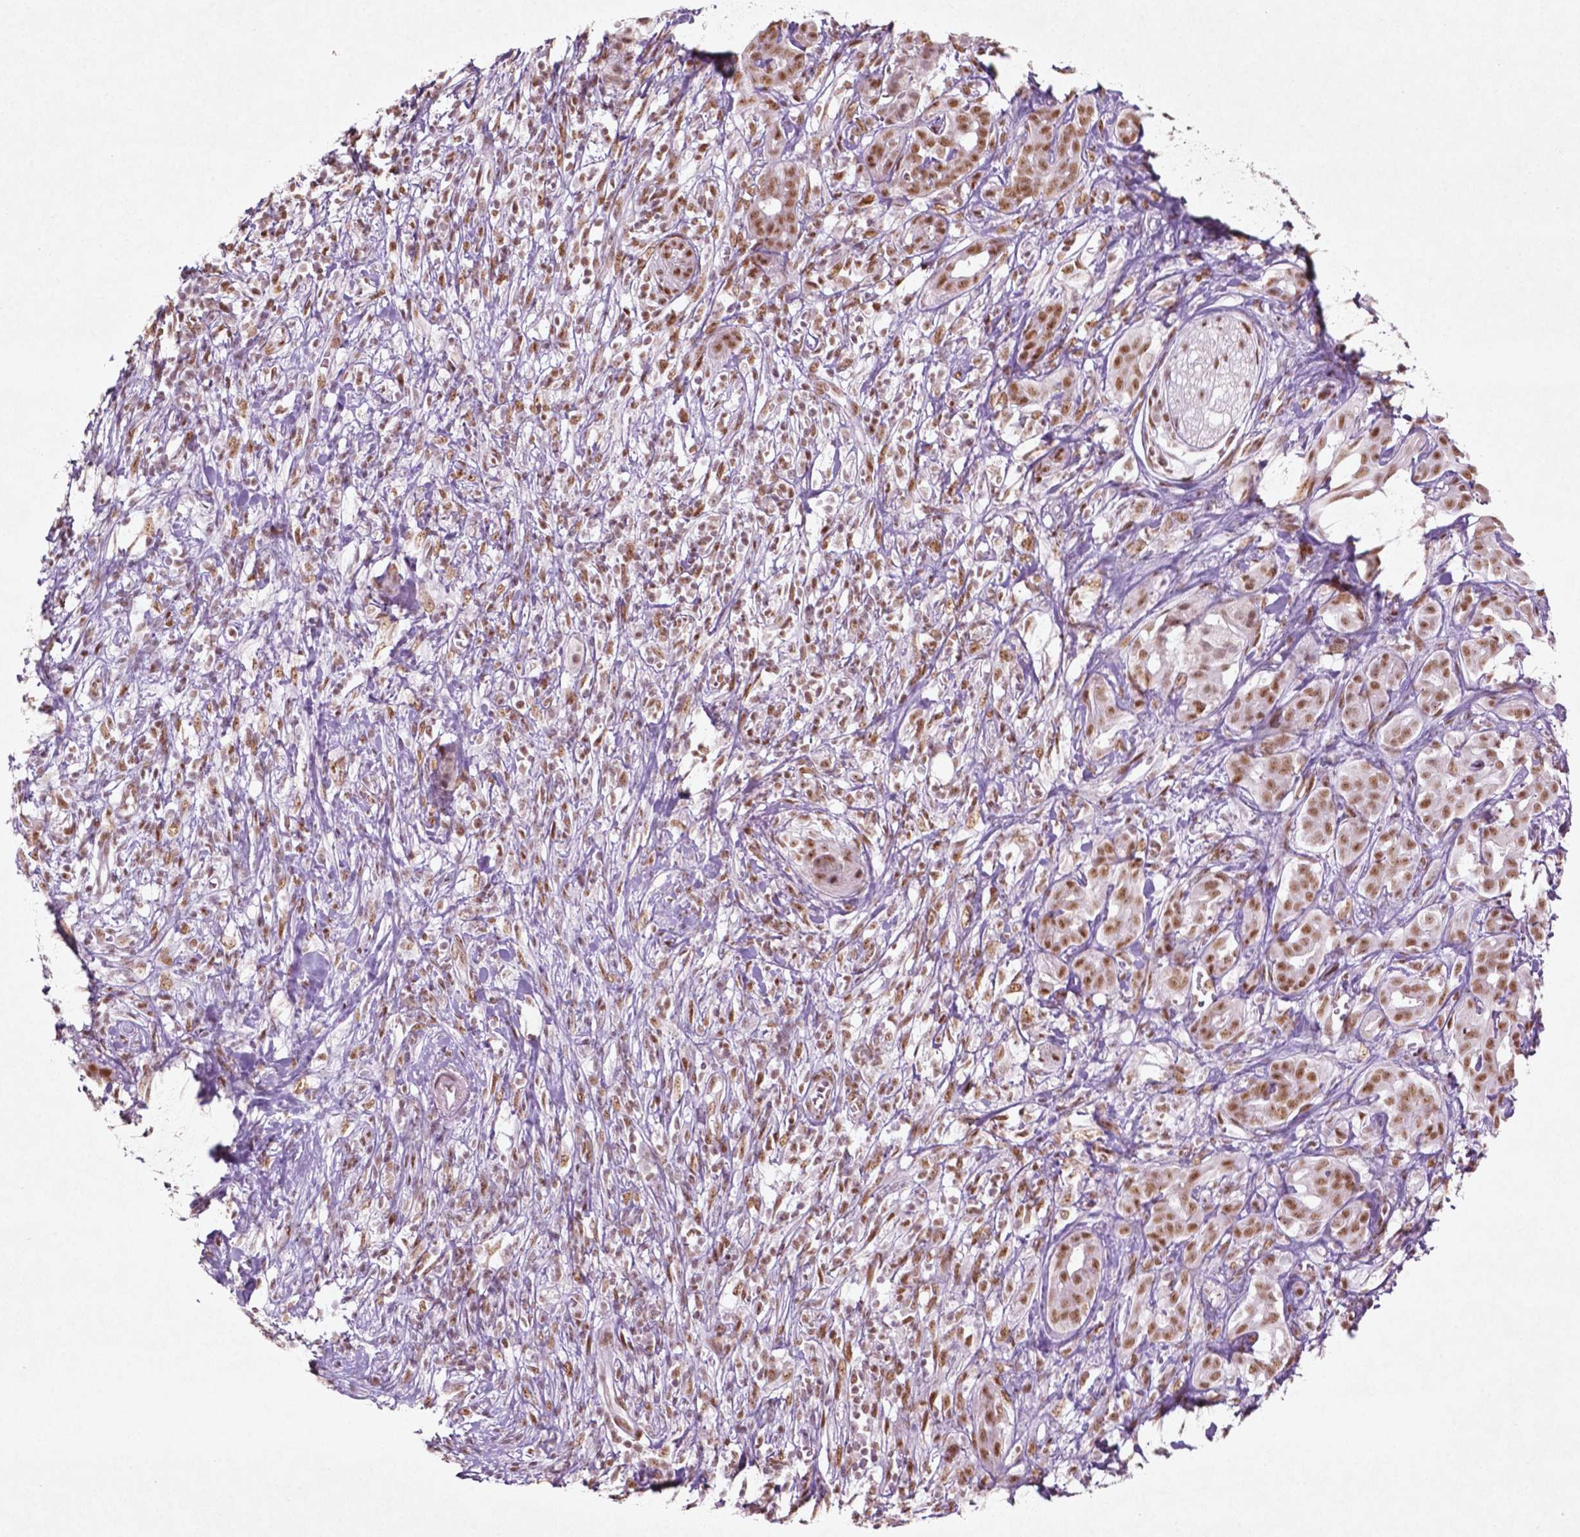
{"staining": {"intensity": "moderate", "quantity": ">75%", "location": "nuclear"}, "tissue": "pancreatic cancer", "cell_type": "Tumor cells", "image_type": "cancer", "snomed": [{"axis": "morphology", "description": "Adenocarcinoma, NOS"}, {"axis": "topography", "description": "Pancreas"}], "caption": "A medium amount of moderate nuclear staining is seen in approximately >75% of tumor cells in pancreatic cancer (adenocarcinoma) tissue. The protein is stained brown, and the nuclei are stained in blue (DAB (3,3'-diaminobenzidine) IHC with brightfield microscopy, high magnification).", "gene": "HMG20B", "patient": {"sex": "male", "age": 61}}